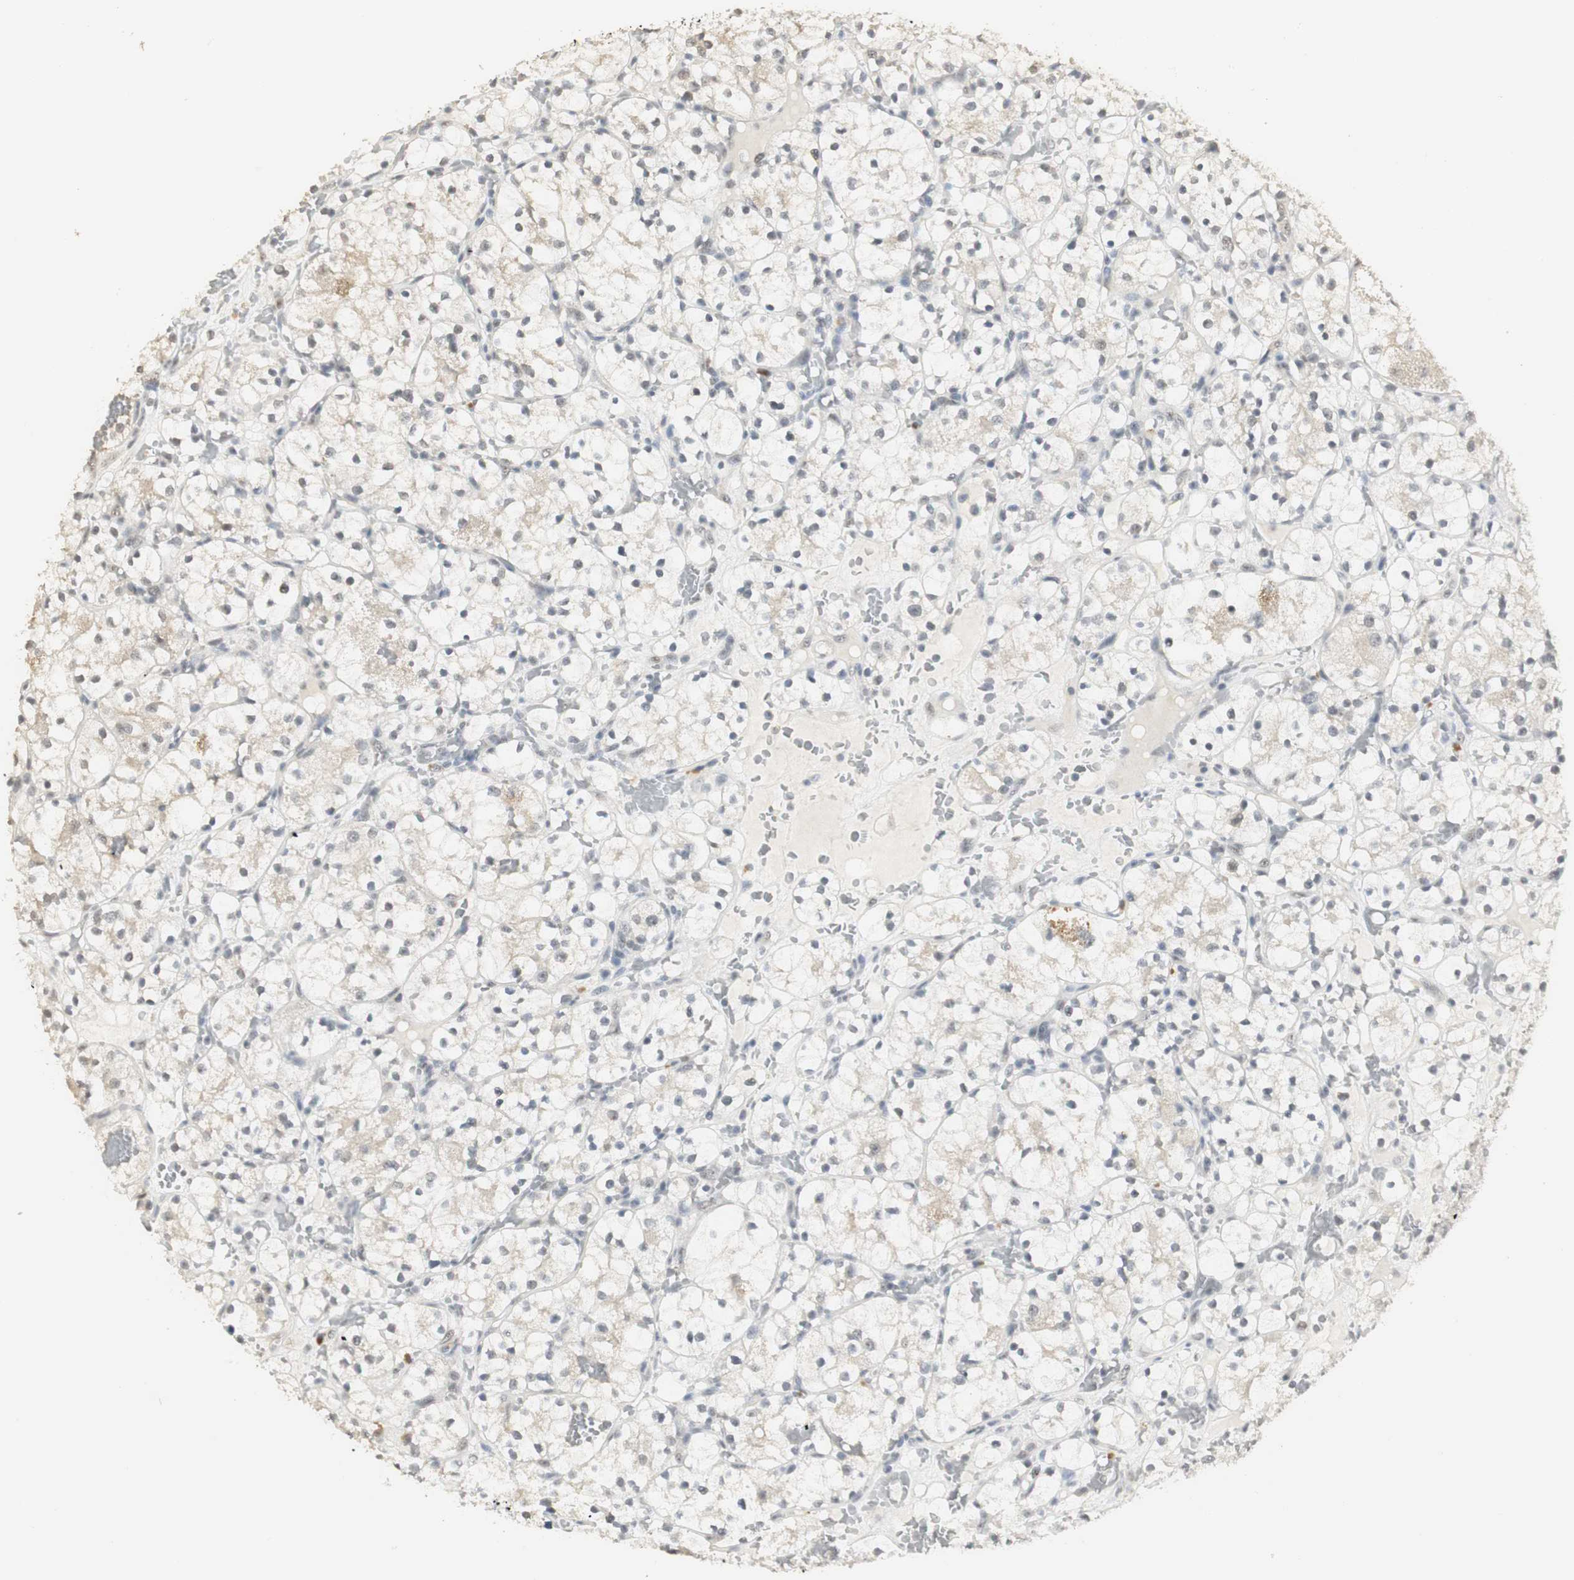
{"staining": {"intensity": "negative", "quantity": "none", "location": "none"}, "tissue": "renal cancer", "cell_type": "Tumor cells", "image_type": "cancer", "snomed": [{"axis": "morphology", "description": "Adenocarcinoma, NOS"}, {"axis": "topography", "description": "Kidney"}], "caption": "IHC image of neoplastic tissue: renal cancer (adenocarcinoma) stained with DAB demonstrates no significant protein expression in tumor cells.", "gene": "ELOA", "patient": {"sex": "female", "age": 60}}